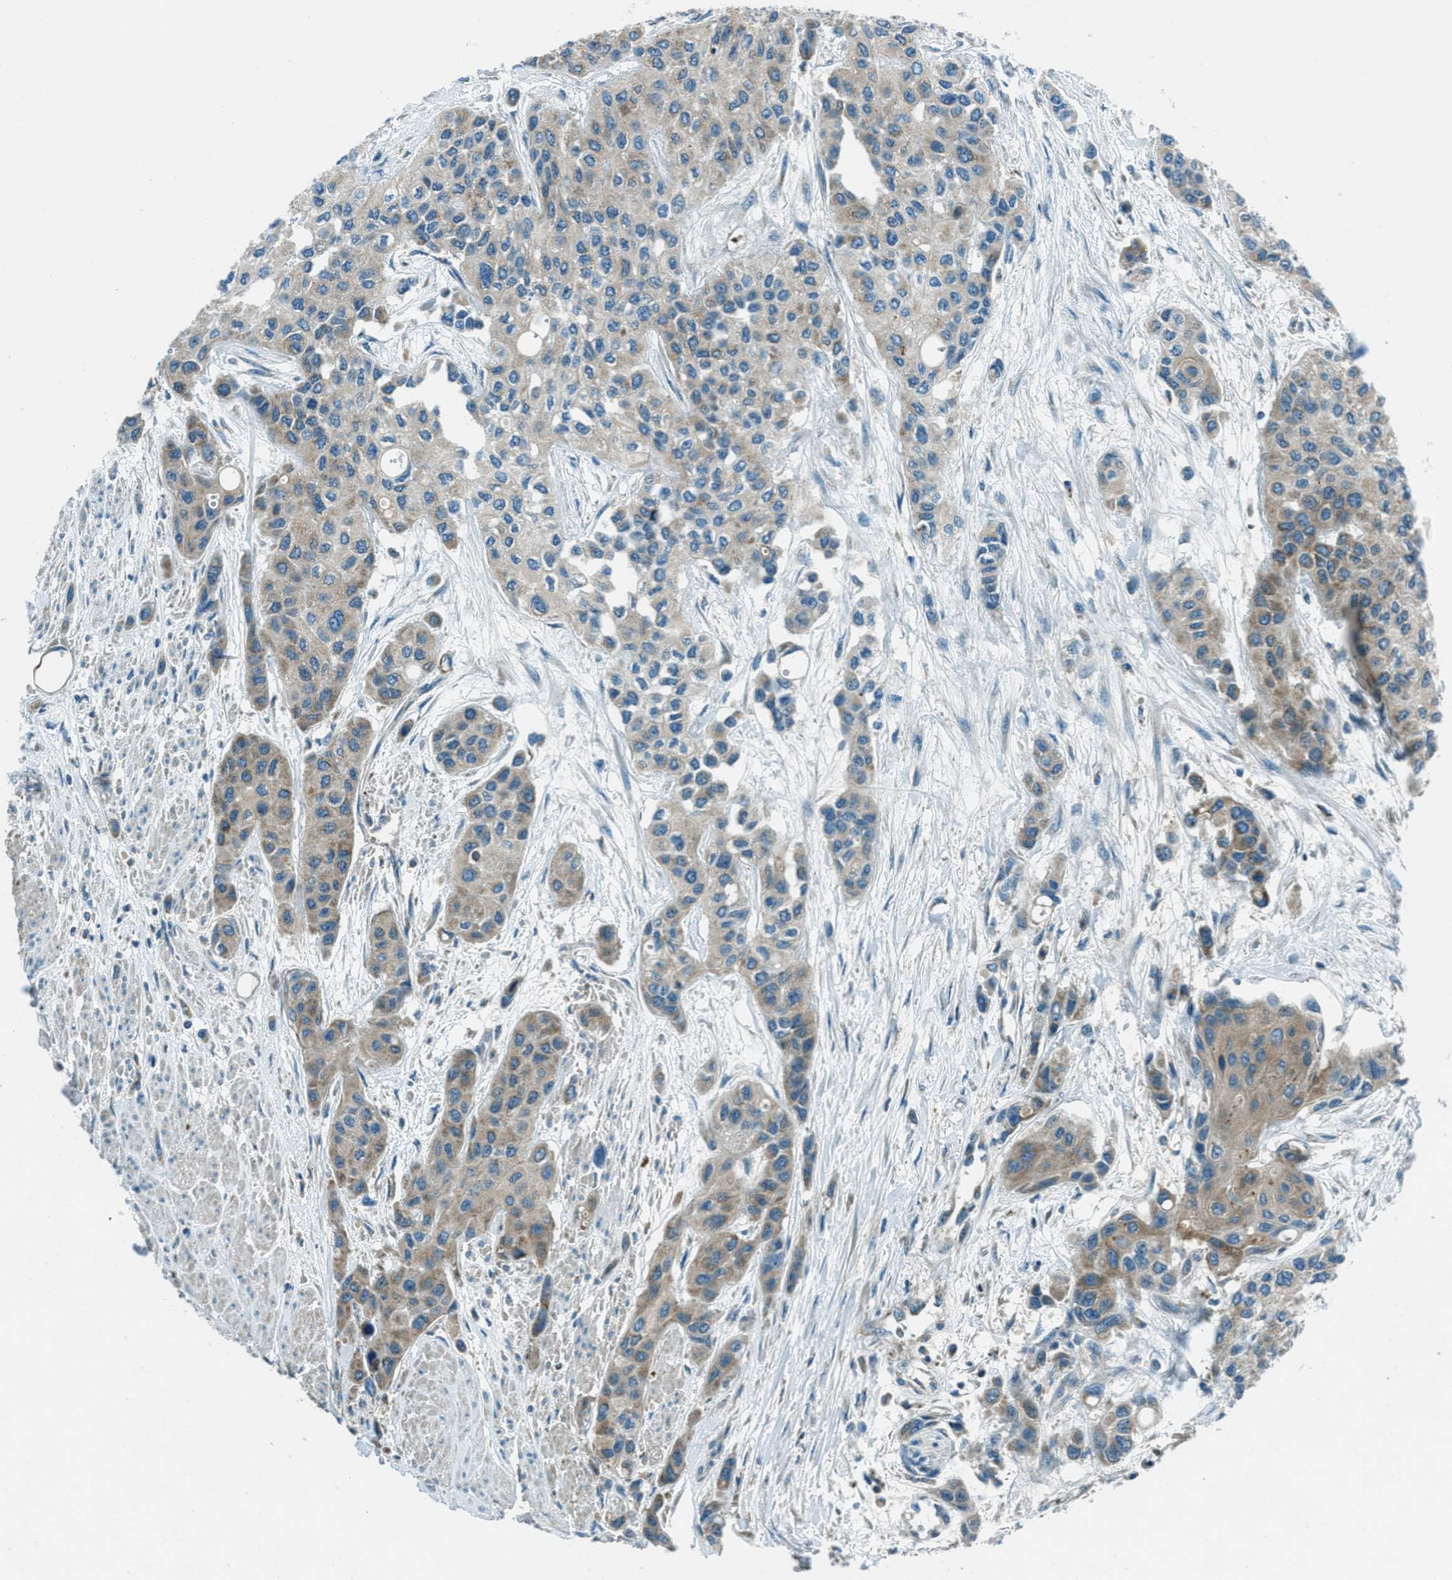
{"staining": {"intensity": "moderate", "quantity": "<25%", "location": "cytoplasmic/membranous"}, "tissue": "urothelial cancer", "cell_type": "Tumor cells", "image_type": "cancer", "snomed": [{"axis": "morphology", "description": "Urothelial carcinoma, High grade"}, {"axis": "topography", "description": "Urinary bladder"}], "caption": "DAB (3,3'-diaminobenzidine) immunohistochemical staining of high-grade urothelial carcinoma shows moderate cytoplasmic/membranous protein positivity in about <25% of tumor cells.", "gene": "FAR1", "patient": {"sex": "female", "age": 56}}